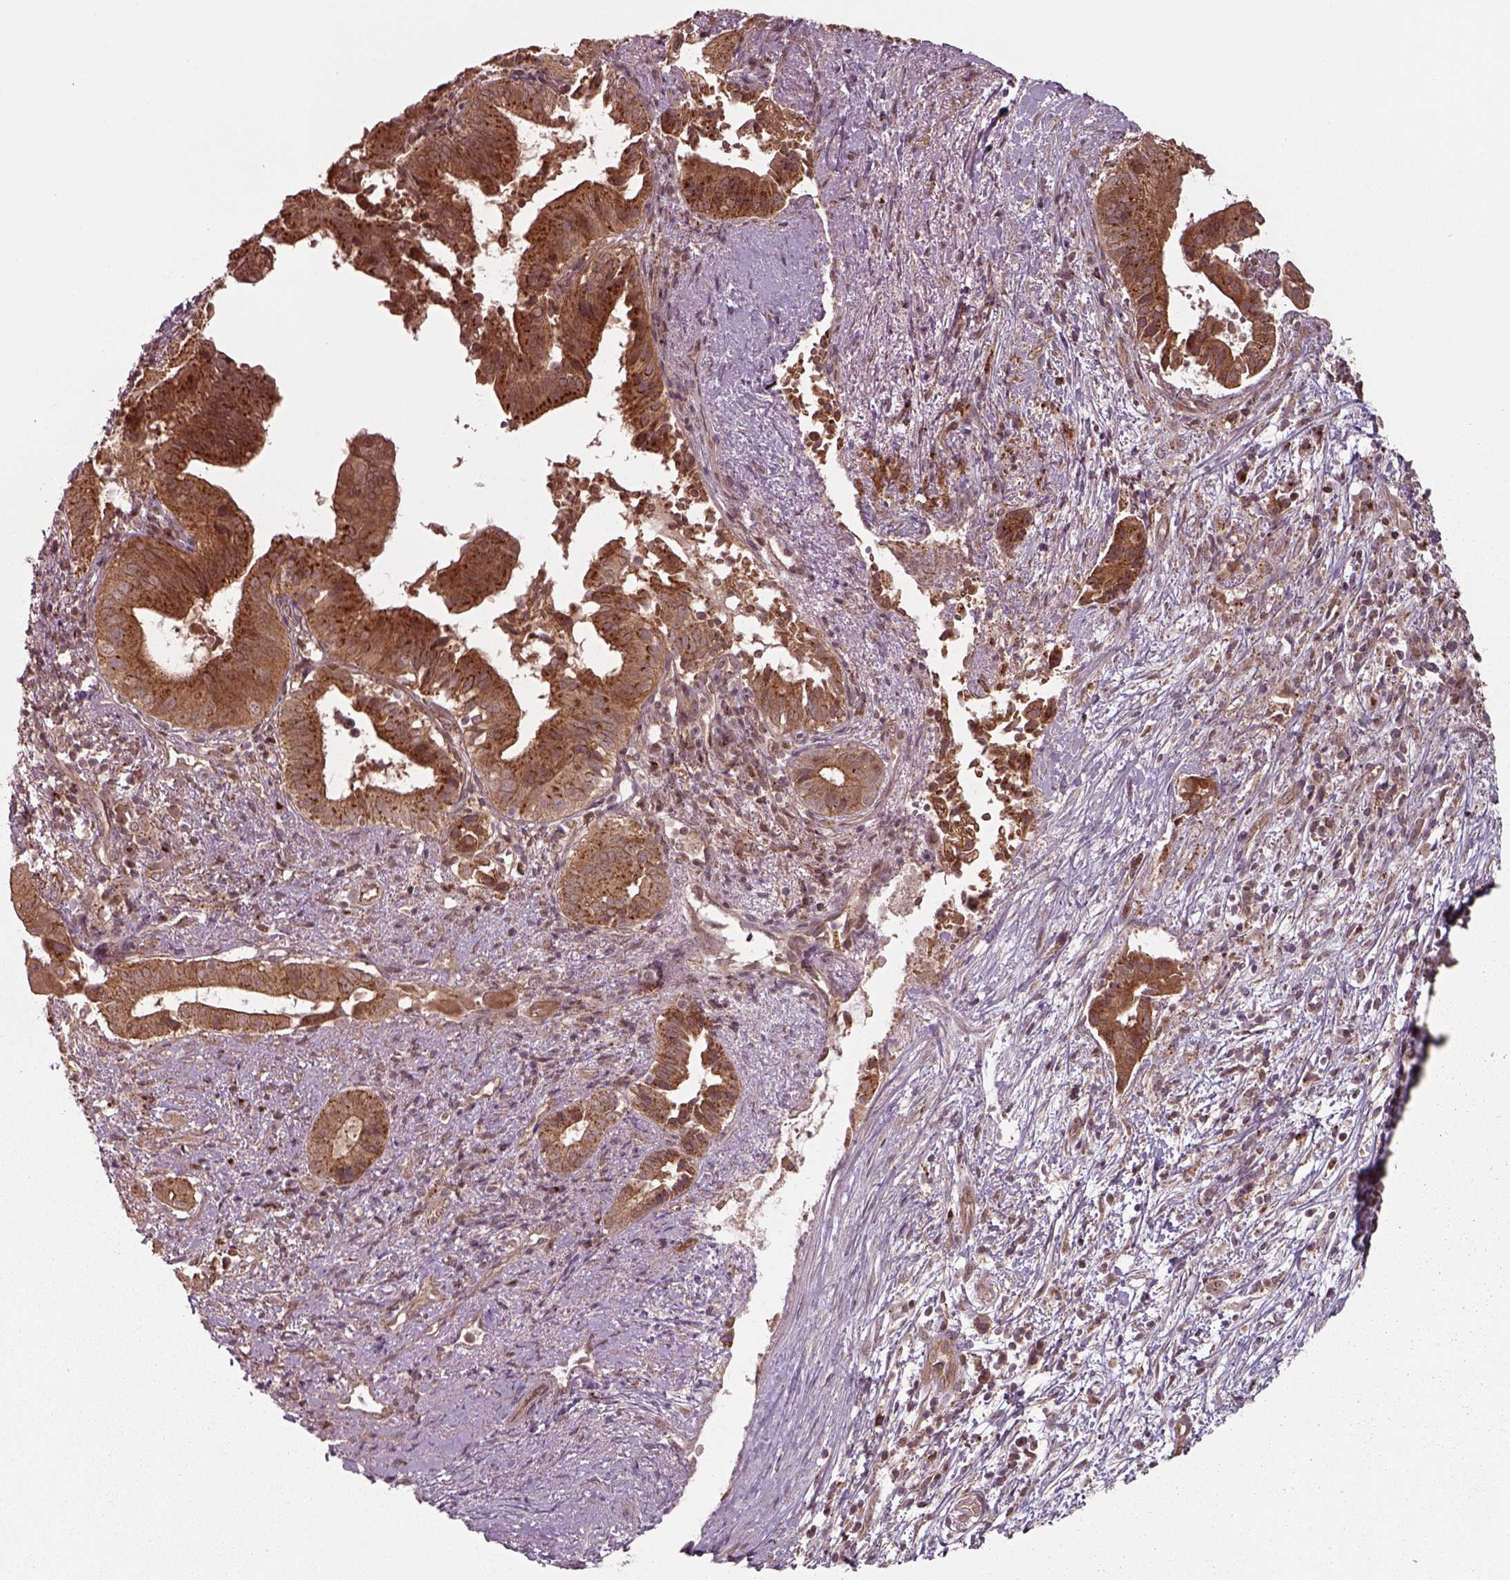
{"staining": {"intensity": "moderate", "quantity": ">75%", "location": "cytoplasmic/membranous"}, "tissue": "pancreatic cancer", "cell_type": "Tumor cells", "image_type": "cancer", "snomed": [{"axis": "morphology", "description": "Adenocarcinoma, NOS"}, {"axis": "topography", "description": "Pancreas"}], "caption": "Pancreatic adenocarcinoma tissue reveals moderate cytoplasmic/membranous expression in about >75% of tumor cells, visualized by immunohistochemistry.", "gene": "CHMP3", "patient": {"sex": "male", "age": 61}}